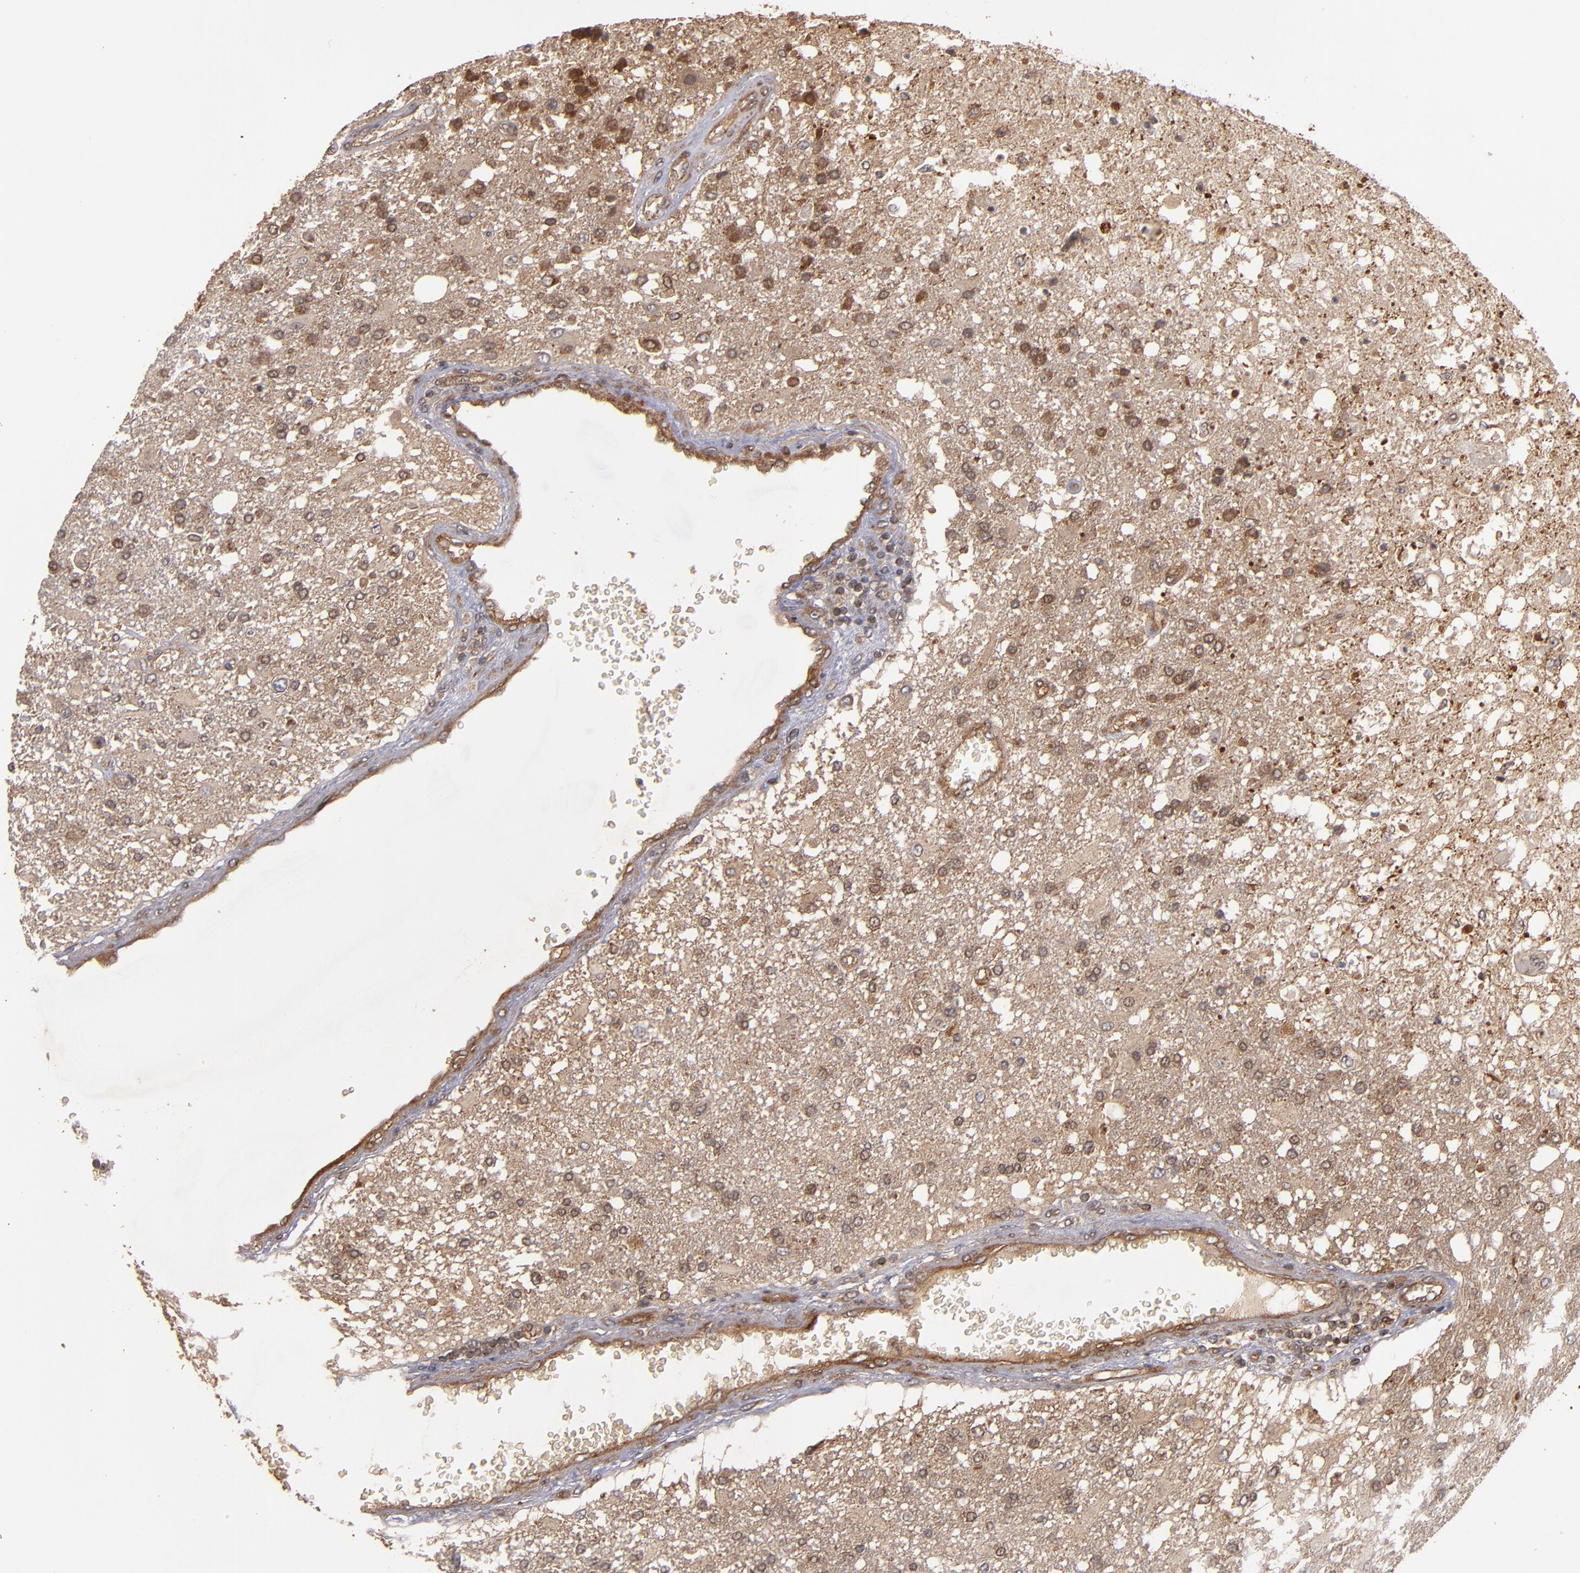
{"staining": {"intensity": "weak", "quantity": "25%-75%", "location": "cytoplasmic/membranous,nuclear"}, "tissue": "glioma", "cell_type": "Tumor cells", "image_type": "cancer", "snomed": [{"axis": "morphology", "description": "Glioma, malignant, High grade"}, {"axis": "topography", "description": "Cerebral cortex"}], "caption": "Glioma tissue displays weak cytoplasmic/membranous and nuclear staining in approximately 25%-75% of tumor cells, visualized by immunohistochemistry.", "gene": "BDKRB1", "patient": {"sex": "male", "age": 79}}